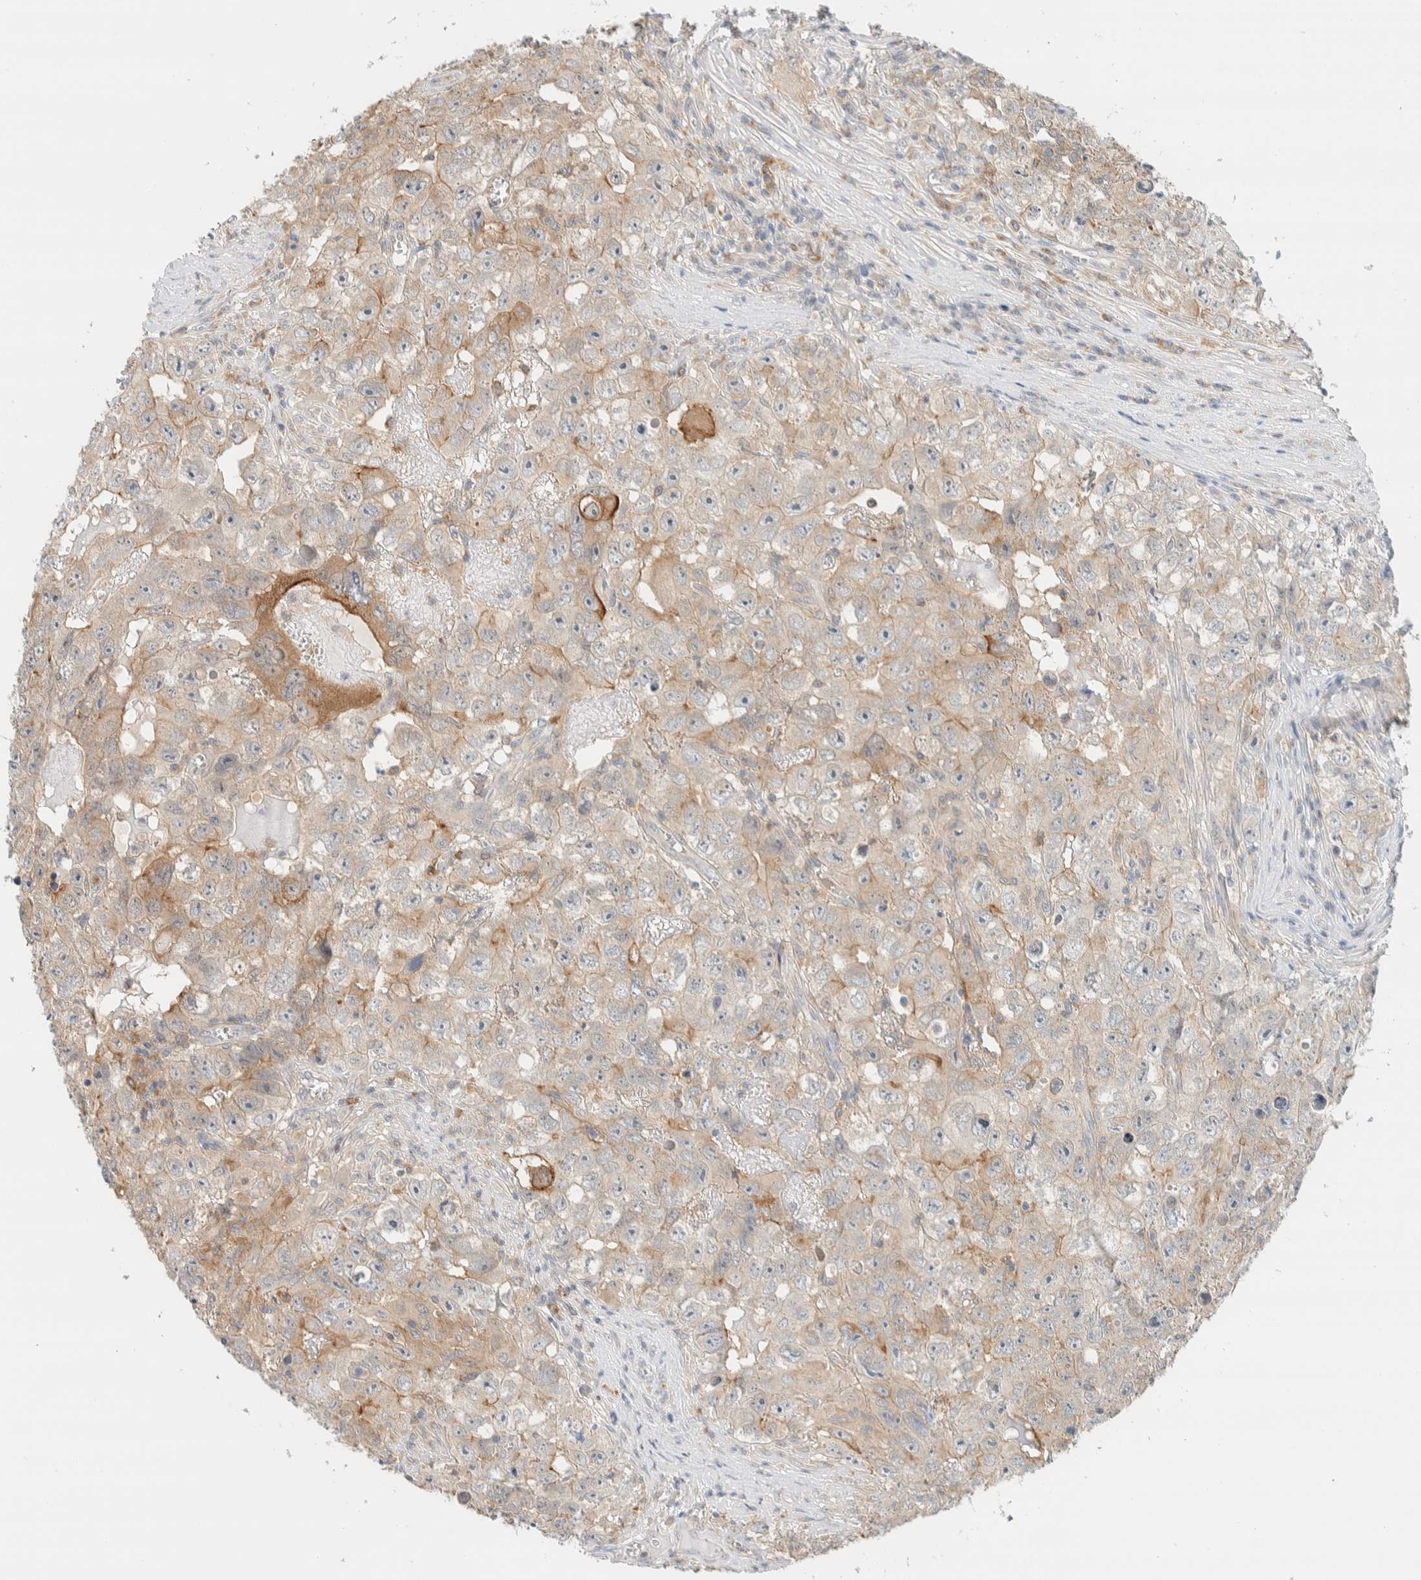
{"staining": {"intensity": "moderate", "quantity": "25%-75%", "location": "cytoplasmic/membranous"}, "tissue": "testis cancer", "cell_type": "Tumor cells", "image_type": "cancer", "snomed": [{"axis": "morphology", "description": "Seminoma, NOS"}, {"axis": "morphology", "description": "Carcinoma, Embryonal, NOS"}, {"axis": "topography", "description": "Testis"}], "caption": "A medium amount of moderate cytoplasmic/membranous positivity is appreciated in approximately 25%-75% of tumor cells in embryonal carcinoma (testis) tissue.", "gene": "RAB11FIP1", "patient": {"sex": "male", "age": 43}}